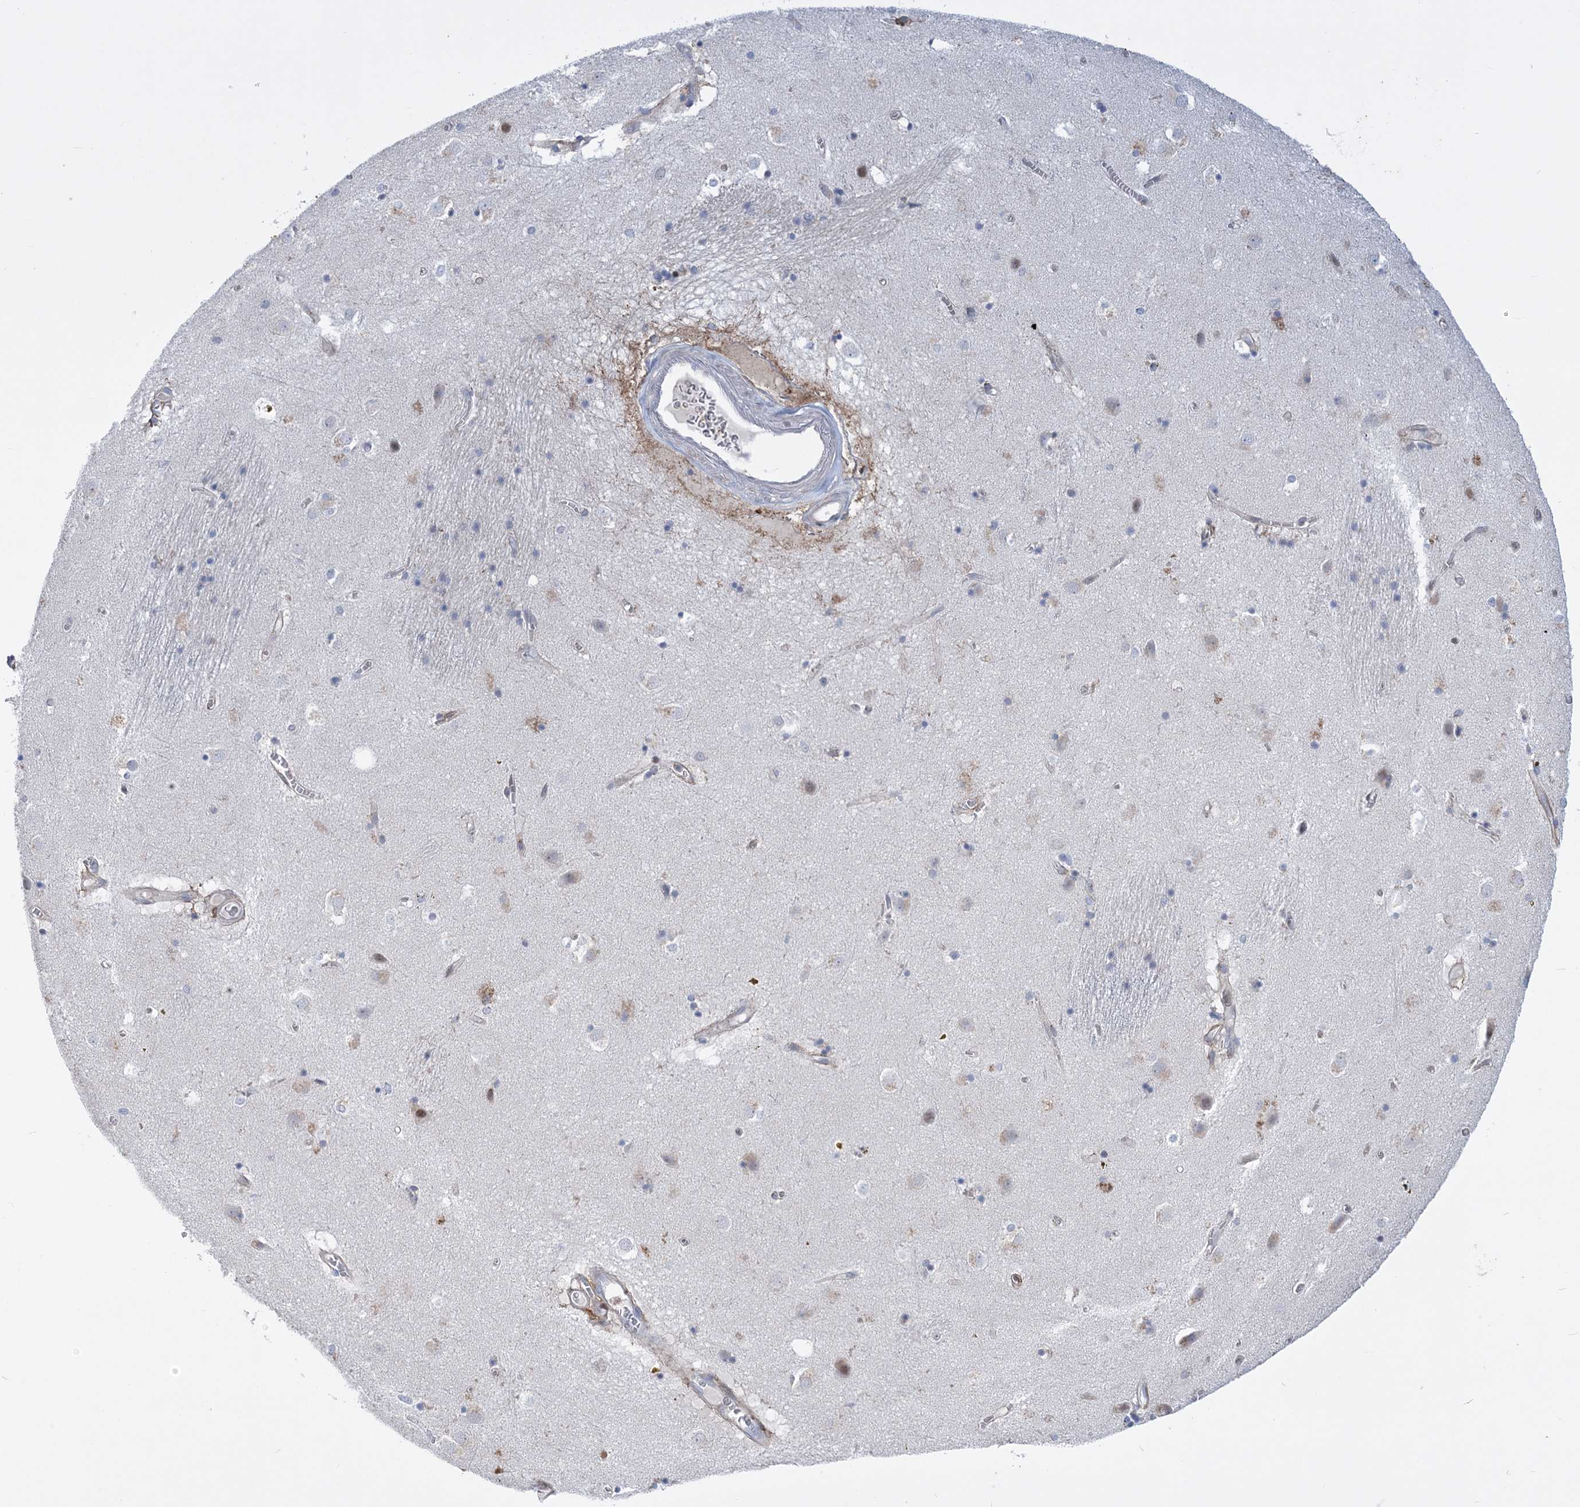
{"staining": {"intensity": "negative", "quantity": "none", "location": "none"}, "tissue": "caudate", "cell_type": "Glial cells", "image_type": "normal", "snomed": [{"axis": "morphology", "description": "Normal tissue, NOS"}, {"axis": "topography", "description": "Lateral ventricle wall"}], "caption": "This is an immunohistochemistry histopathology image of normal human caudate. There is no positivity in glial cells.", "gene": "RNPEPL1", "patient": {"sex": "male", "age": 70}}